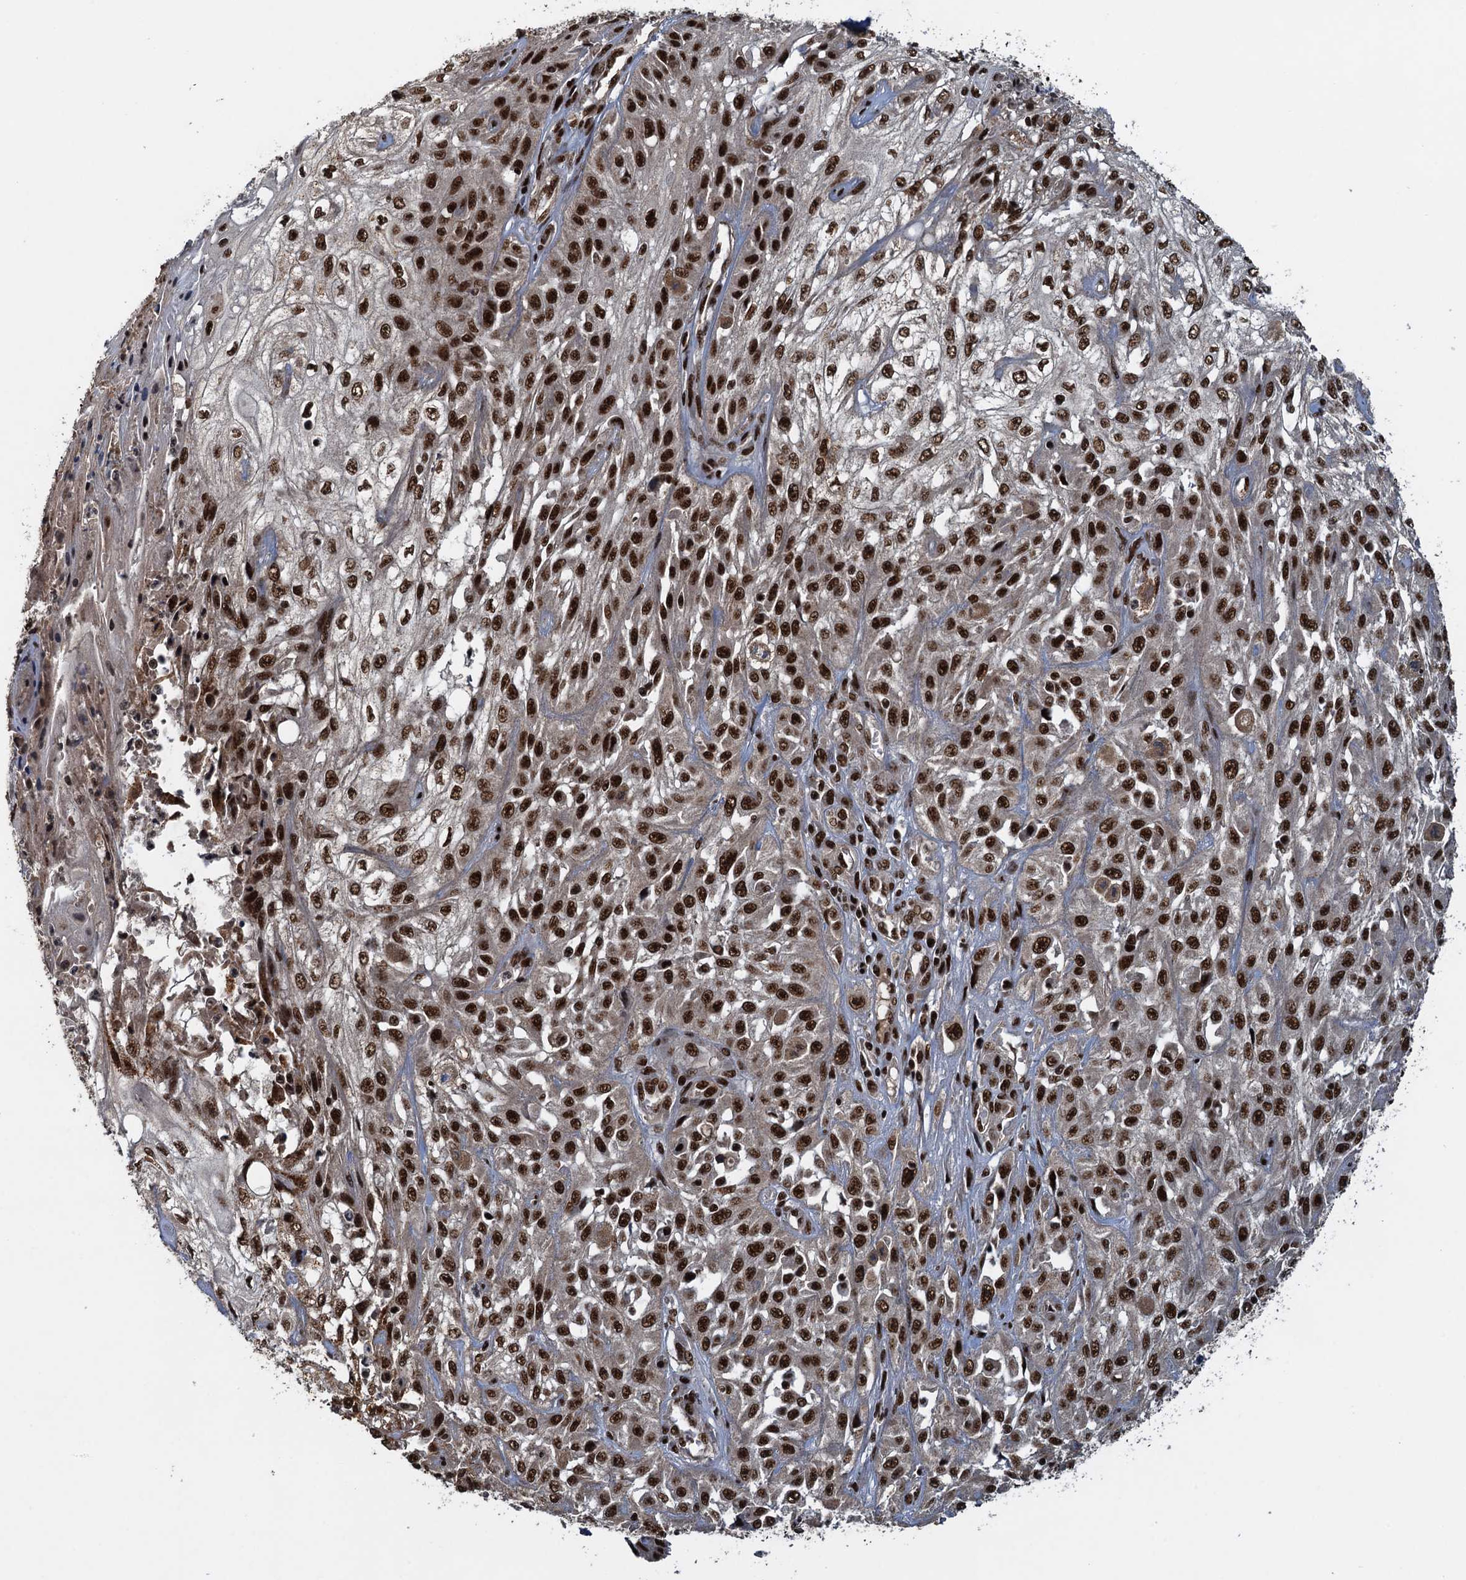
{"staining": {"intensity": "strong", "quantity": ">75%", "location": "nuclear"}, "tissue": "skin cancer", "cell_type": "Tumor cells", "image_type": "cancer", "snomed": [{"axis": "morphology", "description": "Squamous cell carcinoma, NOS"}, {"axis": "morphology", "description": "Squamous cell carcinoma, metastatic, NOS"}, {"axis": "topography", "description": "Skin"}, {"axis": "topography", "description": "Lymph node"}], "caption": "DAB immunohistochemical staining of human skin squamous cell carcinoma demonstrates strong nuclear protein staining in about >75% of tumor cells.", "gene": "ZC3H18", "patient": {"sex": "male", "age": 75}}